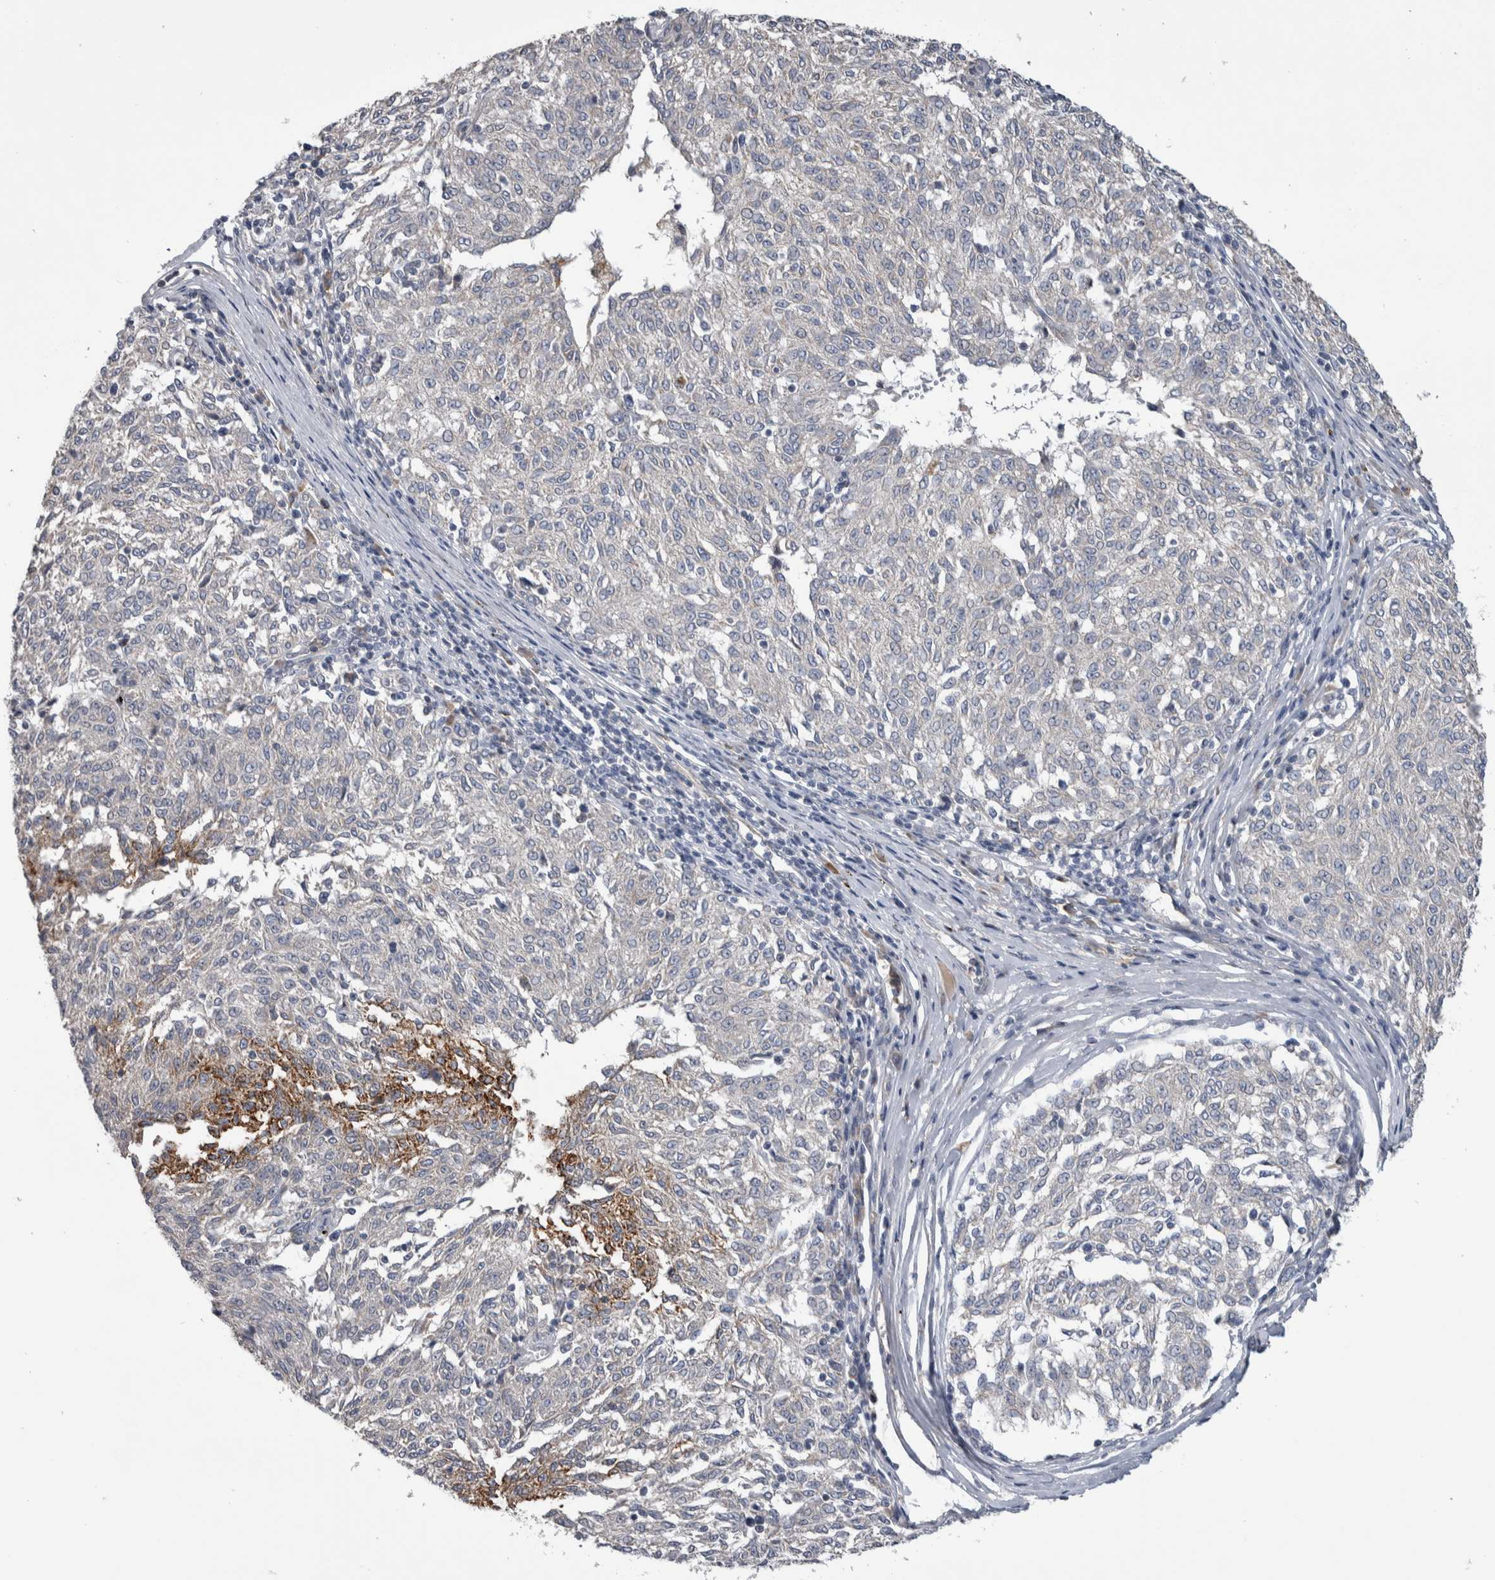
{"staining": {"intensity": "negative", "quantity": "none", "location": "none"}, "tissue": "melanoma", "cell_type": "Tumor cells", "image_type": "cancer", "snomed": [{"axis": "morphology", "description": "Malignant melanoma, NOS"}, {"axis": "topography", "description": "Skin"}], "caption": "Image shows no significant protein positivity in tumor cells of melanoma. (DAB immunohistochemistry (IHC) with hematoxylin counter stain).", "gene": "FAM83G", "patient": {"sex": "female", "age": 72}}